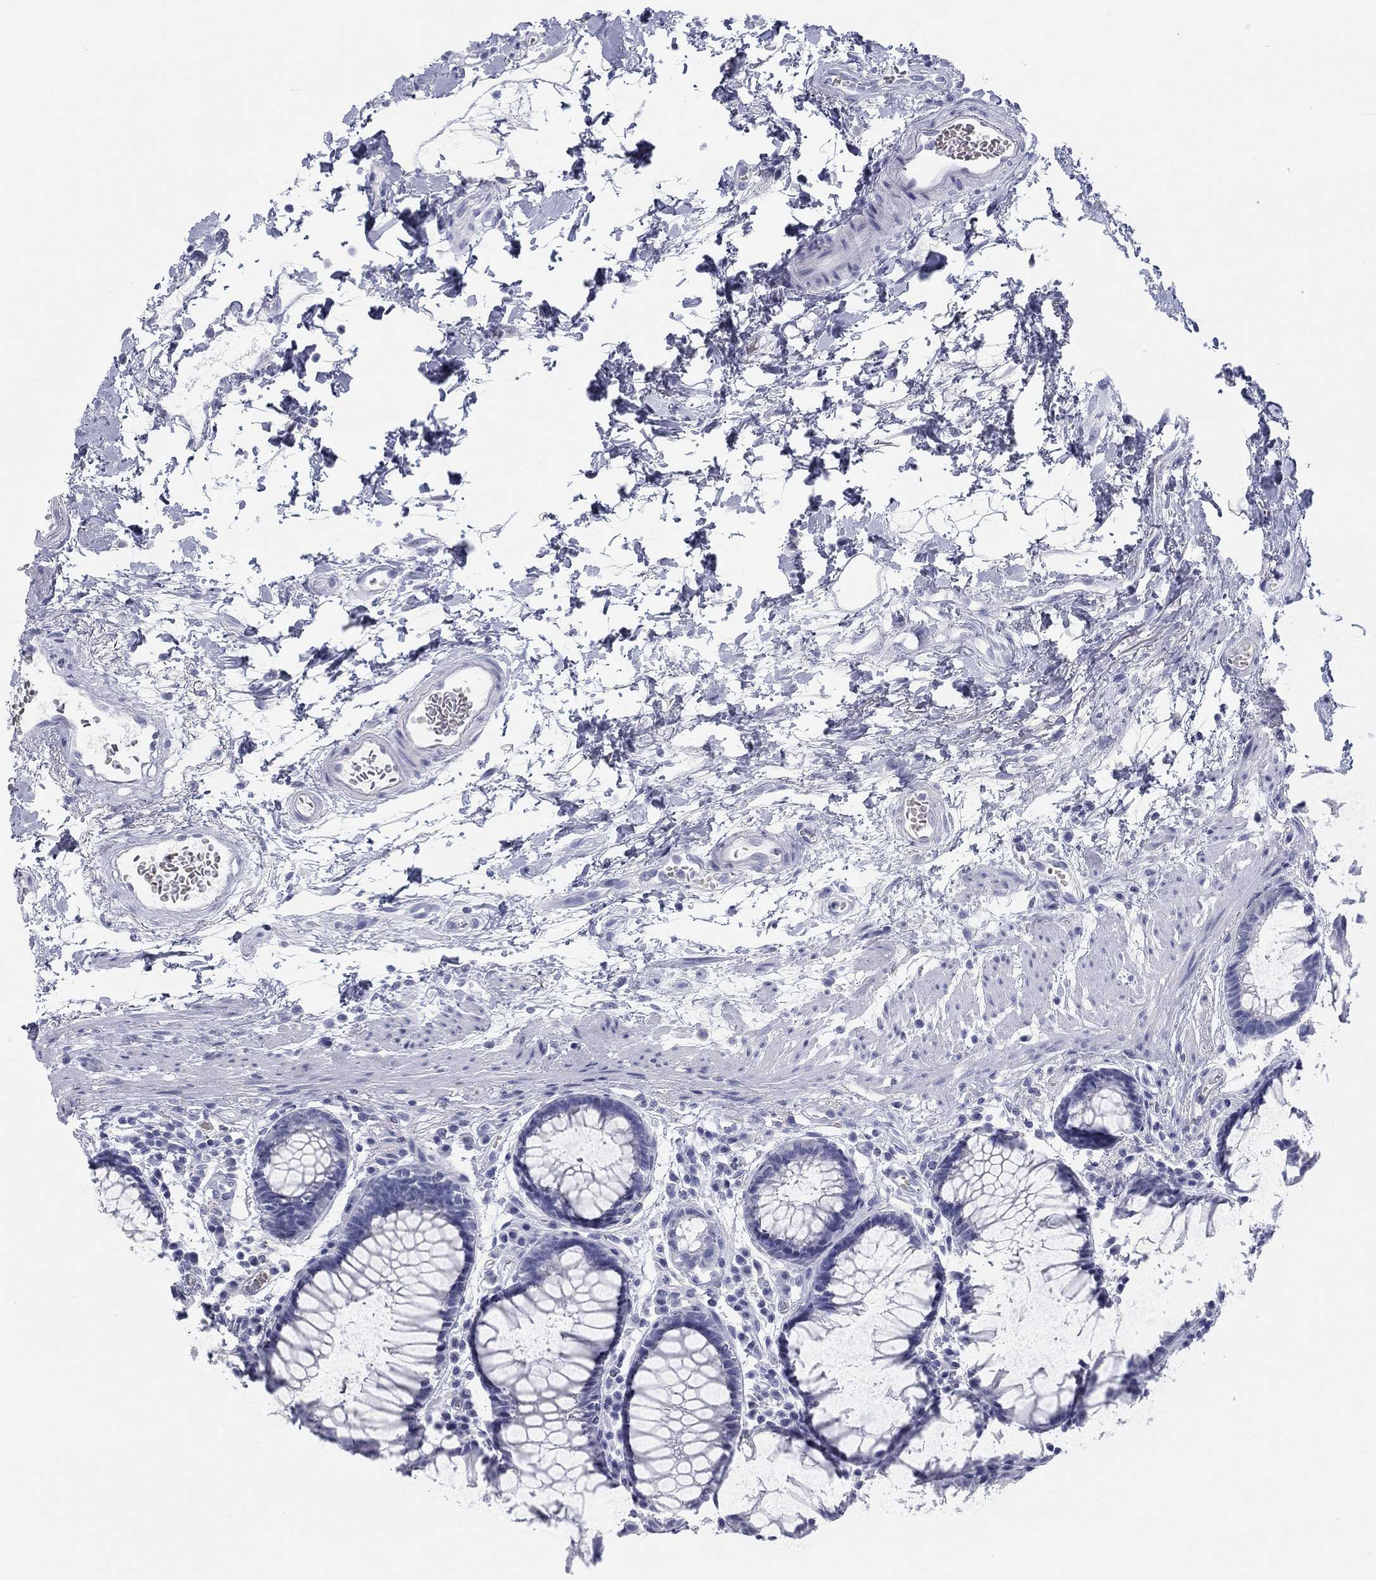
{"staining": {"intensity": "negative", "quantity": "none", "location": "none"}, "tissue": "rectum", "cell_type": "Glandular cells", "image_type": "normal", "snomed": [{"axis": "morphology", "description": "Normal tissue, NOS"}, {"axis": "topography", "description": "Rectum"}], "caption": "There is no significant positivity in glandular cells of rectum. (DAB (3,3'-diaminobenzidine) immunohistochemistry (IHC) visualized using brightfield microscopy, high magnification).", "gene": "CALB1", "patient": {"sex": "female", "age": 68}}